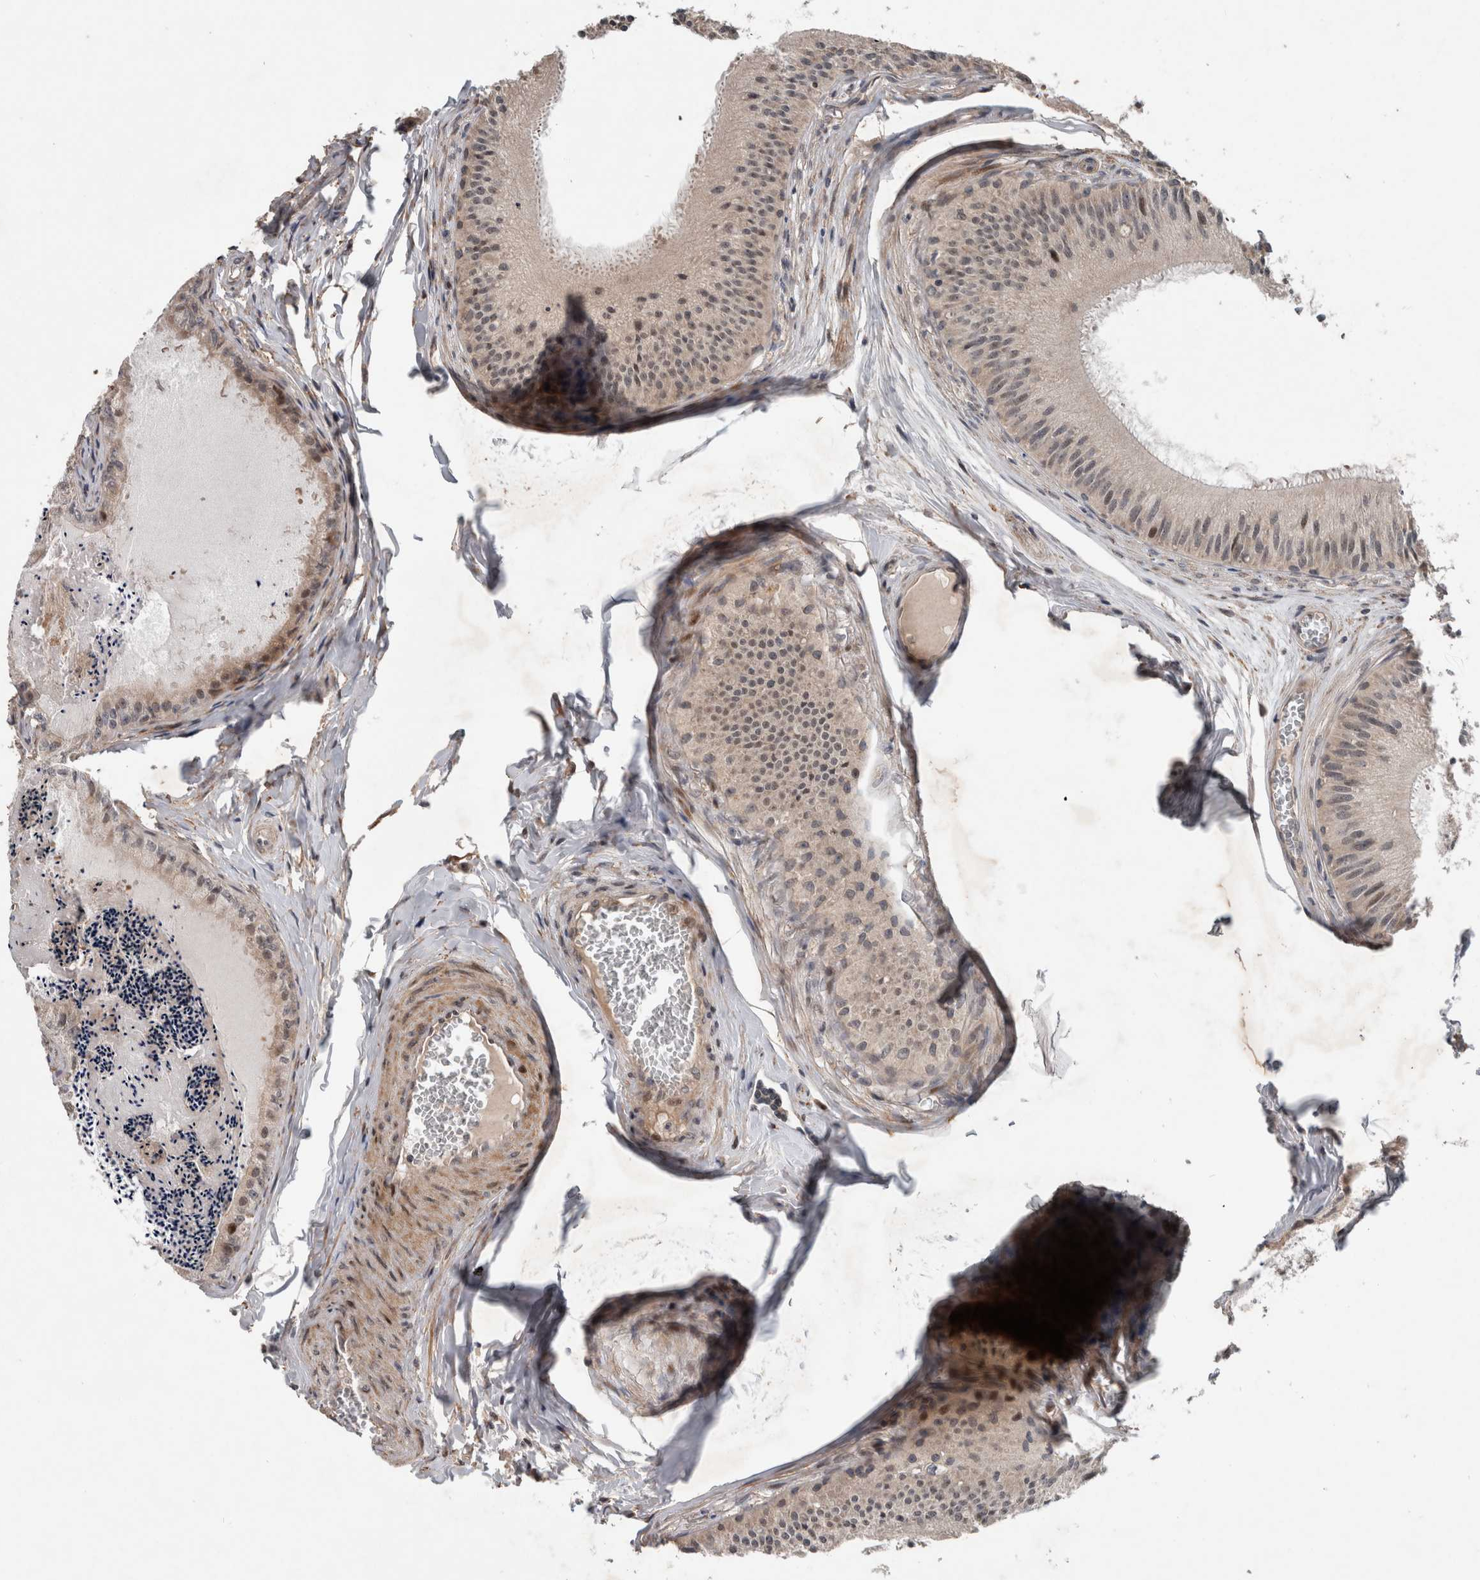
{"staining": {"intensity": "moderate", "quantity": "<25%", "location": "cytoplasmic/membranous"}, "tissue": "epididymis", "cell_type": "Glandular cells", "image_type": "normal", "snomed": [{"axis": "morphology", "description": "Normal tissue, NOS"}, {"axis": "topography", "description": "Epididymis"}], "caption": "Immunohistochemistry of unremarkable human epididymis exhibits low levels of moderate cytoplasmic/membranous expression in approximately <25% of glandular cells.", "gene": "GIMAP6", "patient": {"sex": "male", "age": 31}}